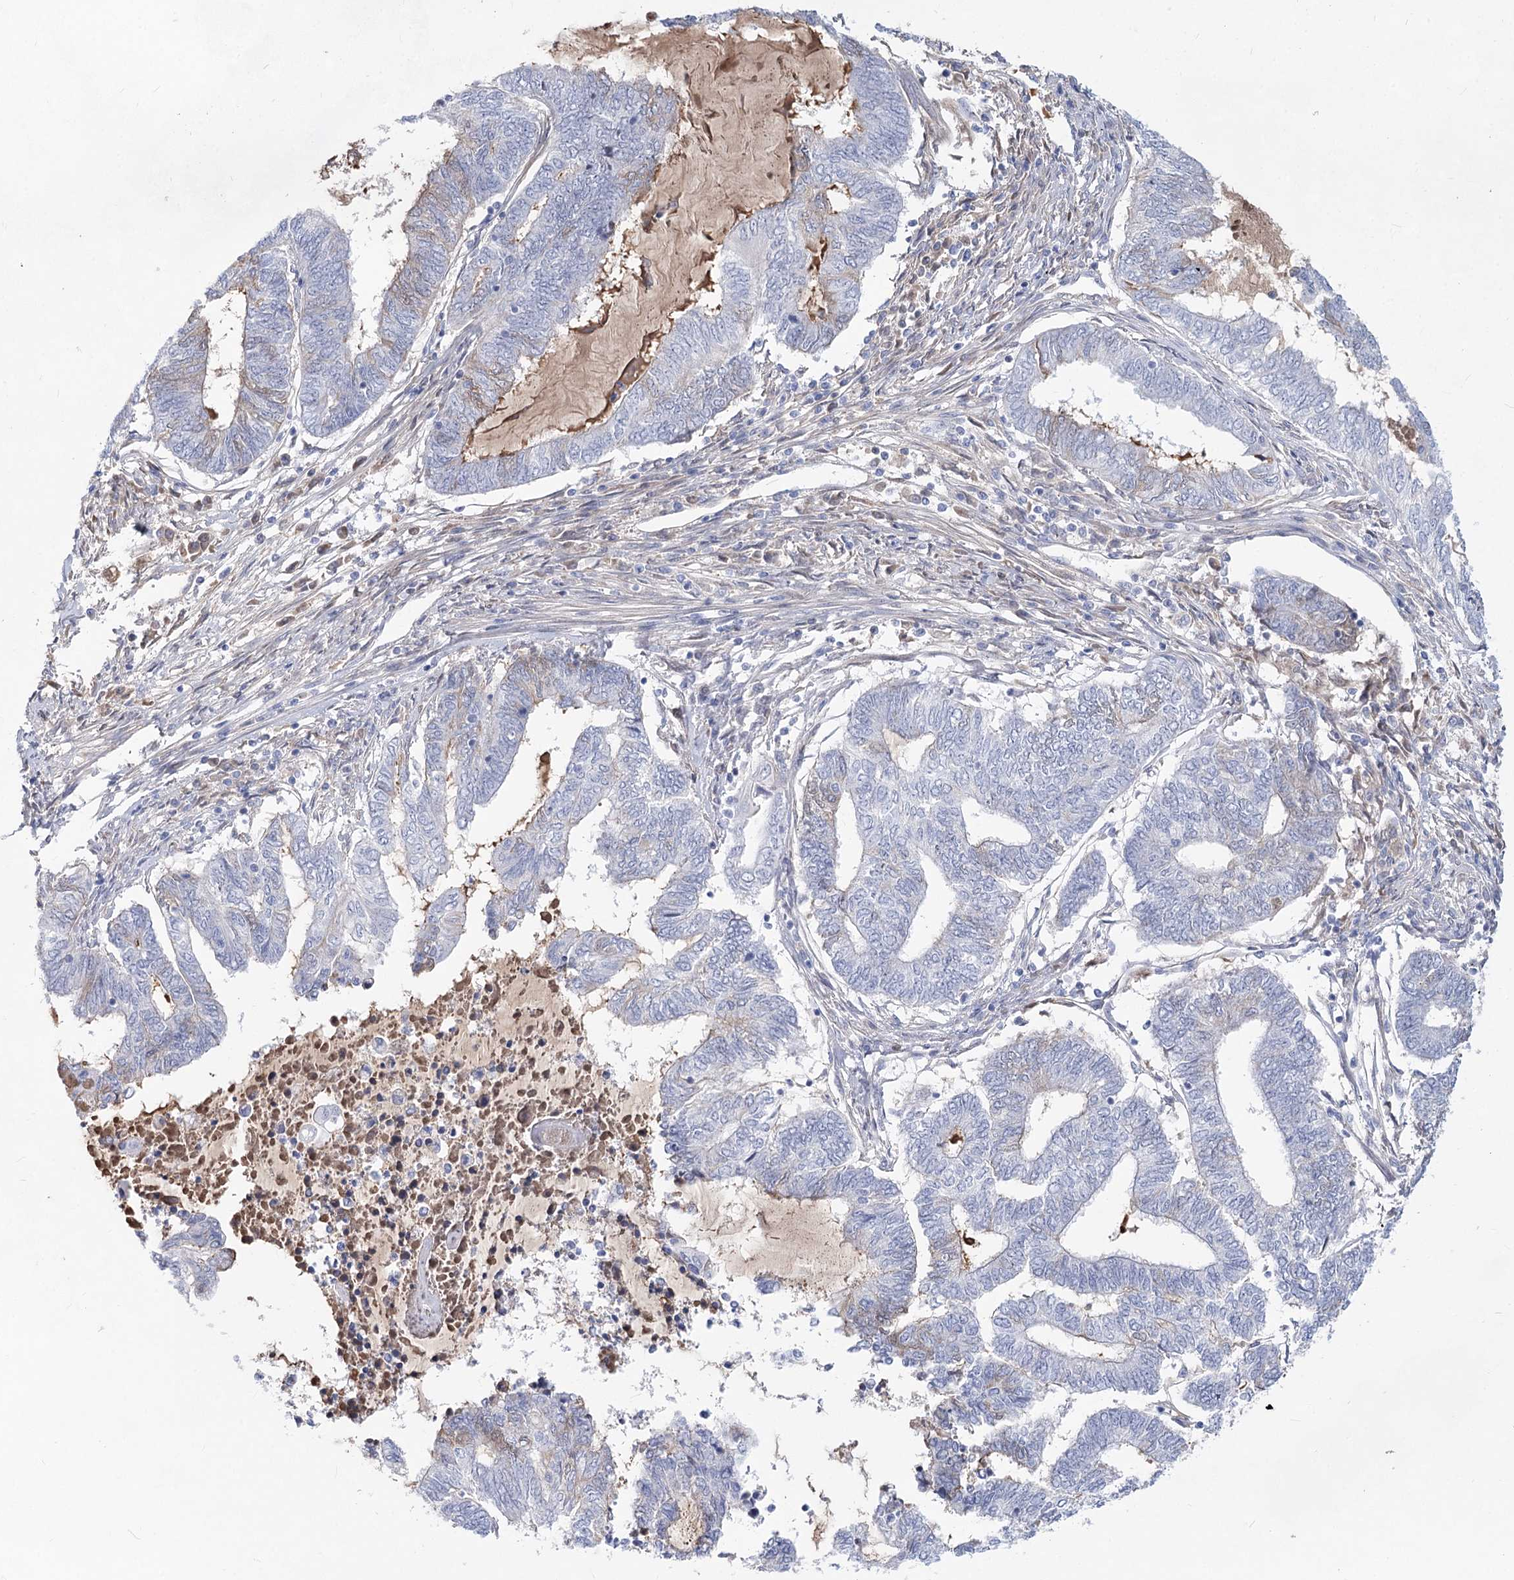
{"staining": {"intensity": "negative", "quantity": "none", "location": "none"}, "tissue": "endometrial cancer", "cell_type": "Tumor cells", "image_type": "cancer", "snomed": [{"axis": "morphology", "description": "Adenocarcinoma, NOS"}, {"axis": "topography", "description": "Uterus"}, {"axis": "topography", "description": "Endometrium"}], "caption": "Immunohistochemical staining of adenocarcinoma (endometrial) displays no significant positivity in tumor cells.", "gene": "TASOR2", "patient": {"sex": "female", "age": 70}}